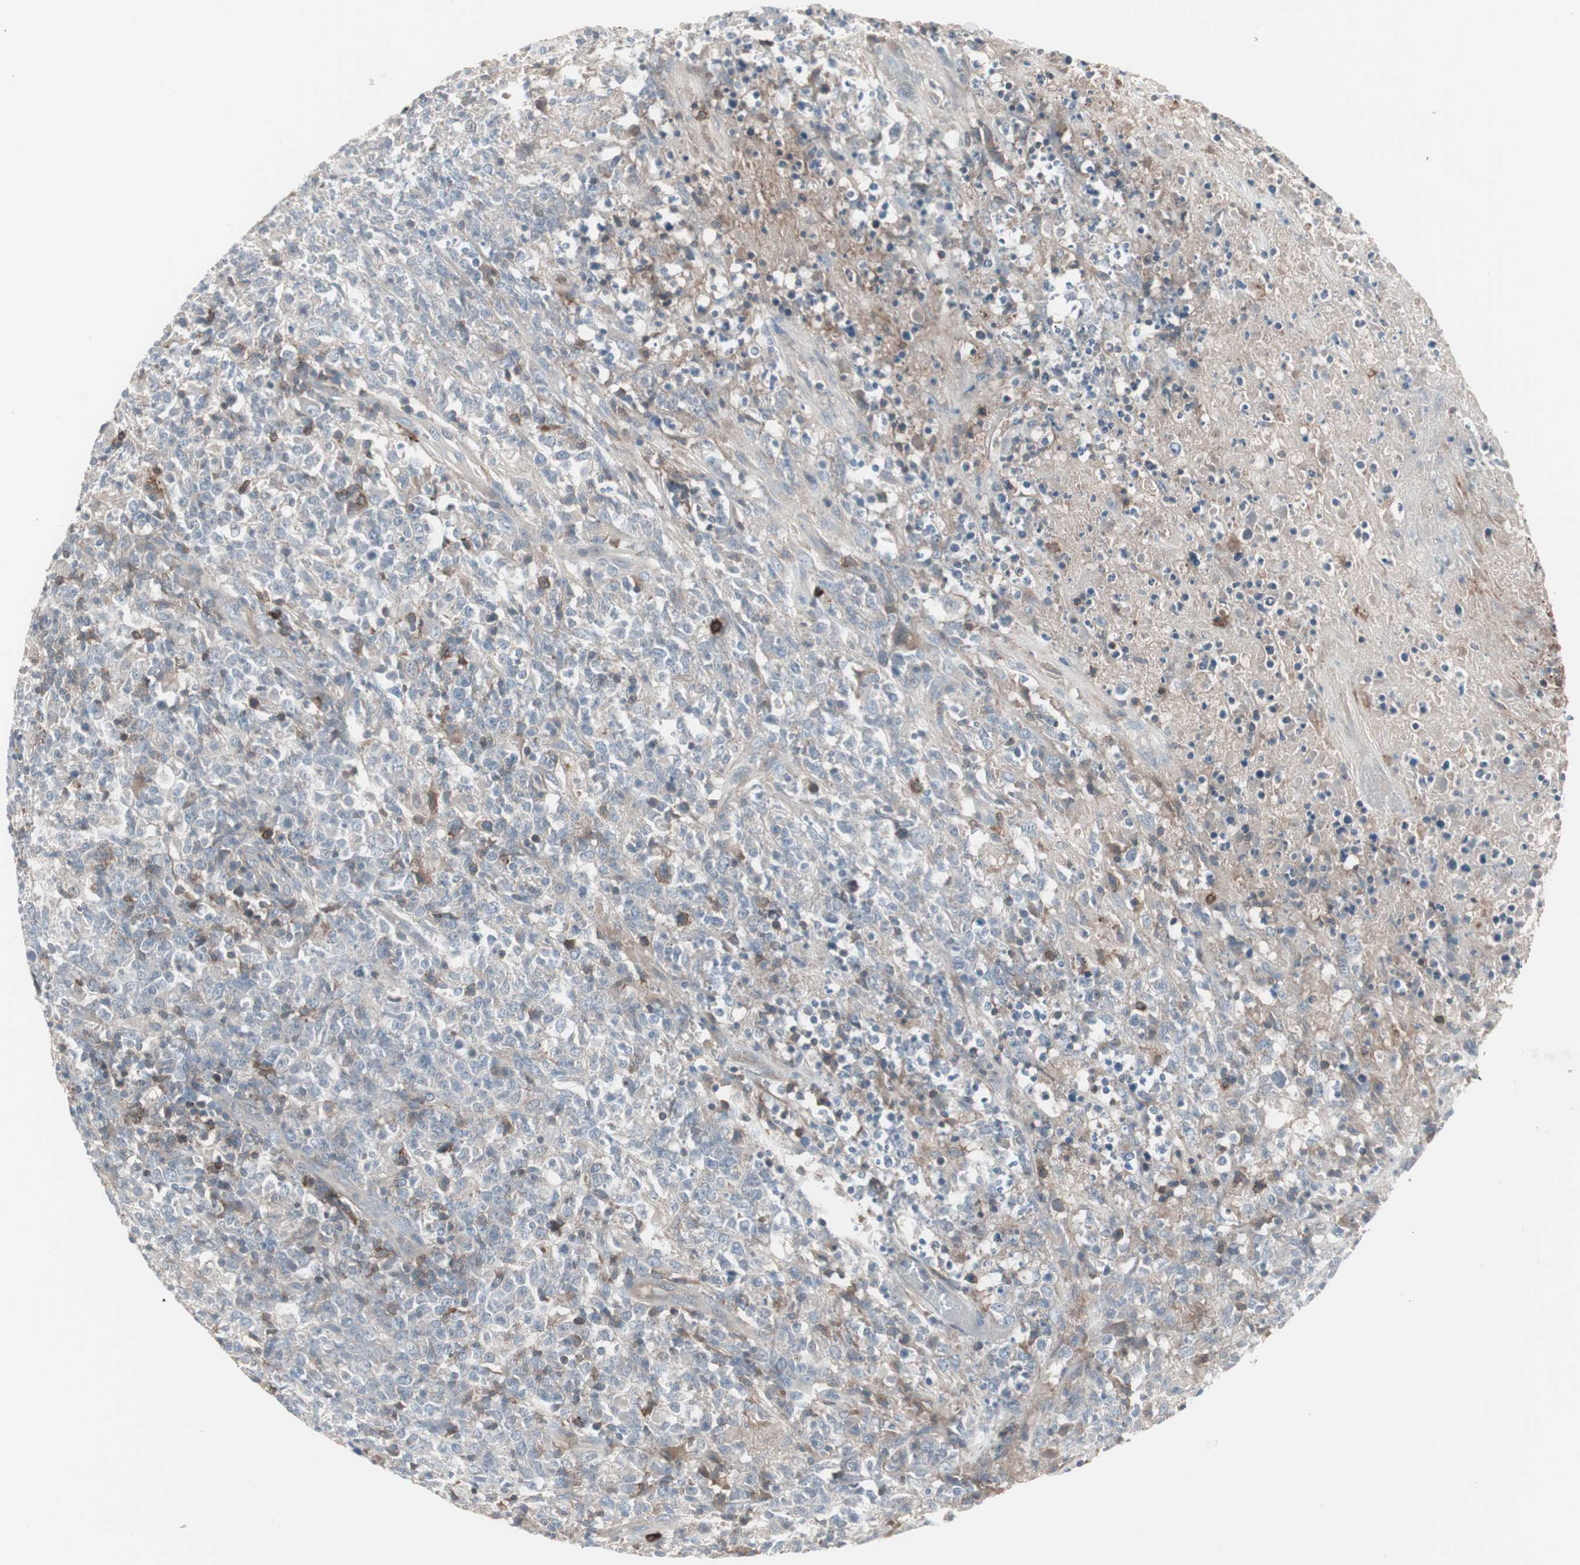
{"staining": {"intensity": "weak", "quantity": "<25%", "location": "cytoplasmic/membranous"}, "tissue": "lymphoma", "cell_type": "Tumor cells", "image_type": "cancer", "snomed": [{"axis": "morphology", "description": "Malignant lymphoma, non-Hodgkin's type, High grade"}, {"axis": "topography", "description": "Lymph node"}], "caption": "Tumor cells show no significant protein staining in lymphoma.", "gene": "ZSCAN32", "patient": {"sex": "female", "age": 84}}